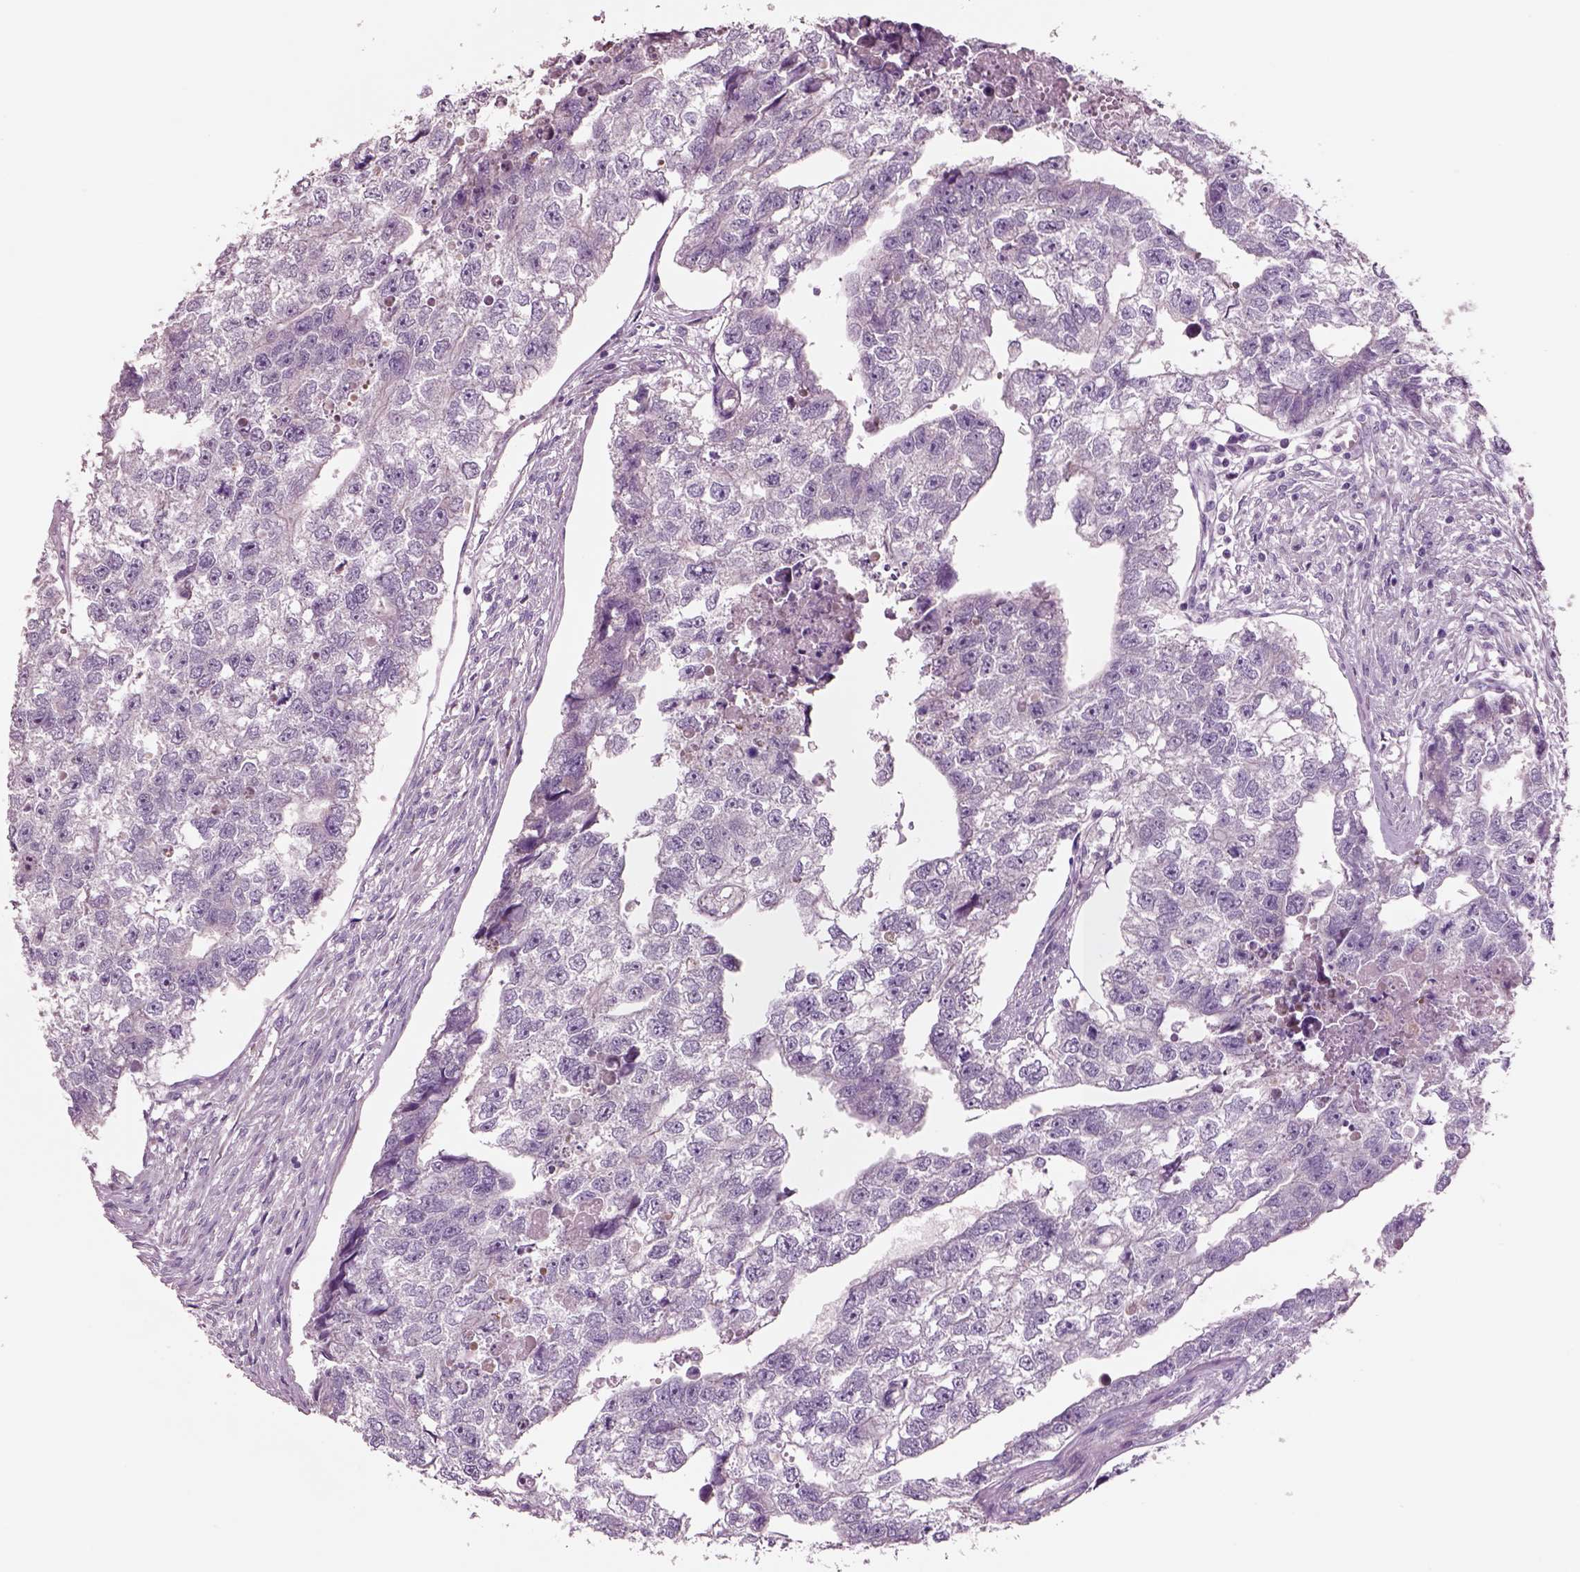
{"staining": {"intensity": "negative", "quantity": "none", "location": "none"}, "tissue": "testis cancer", "cell_type": "Tumor cells", "image_type": "cancer", "snomed": [{"axis": "morphology", "description": "Carcinoma, Embryonal, NOS"}, {"axis": "morphology", "description": "Teratoma, malignant, NOS"}, {"axis": "topography", "description": "Testis"}], "caption": "Testis malignant teratoma stained for a protein using IHC demonstrates no positivity tumor cells.", "gene": "PLPP7", "patient": {"sex": "male", "age": 44}}